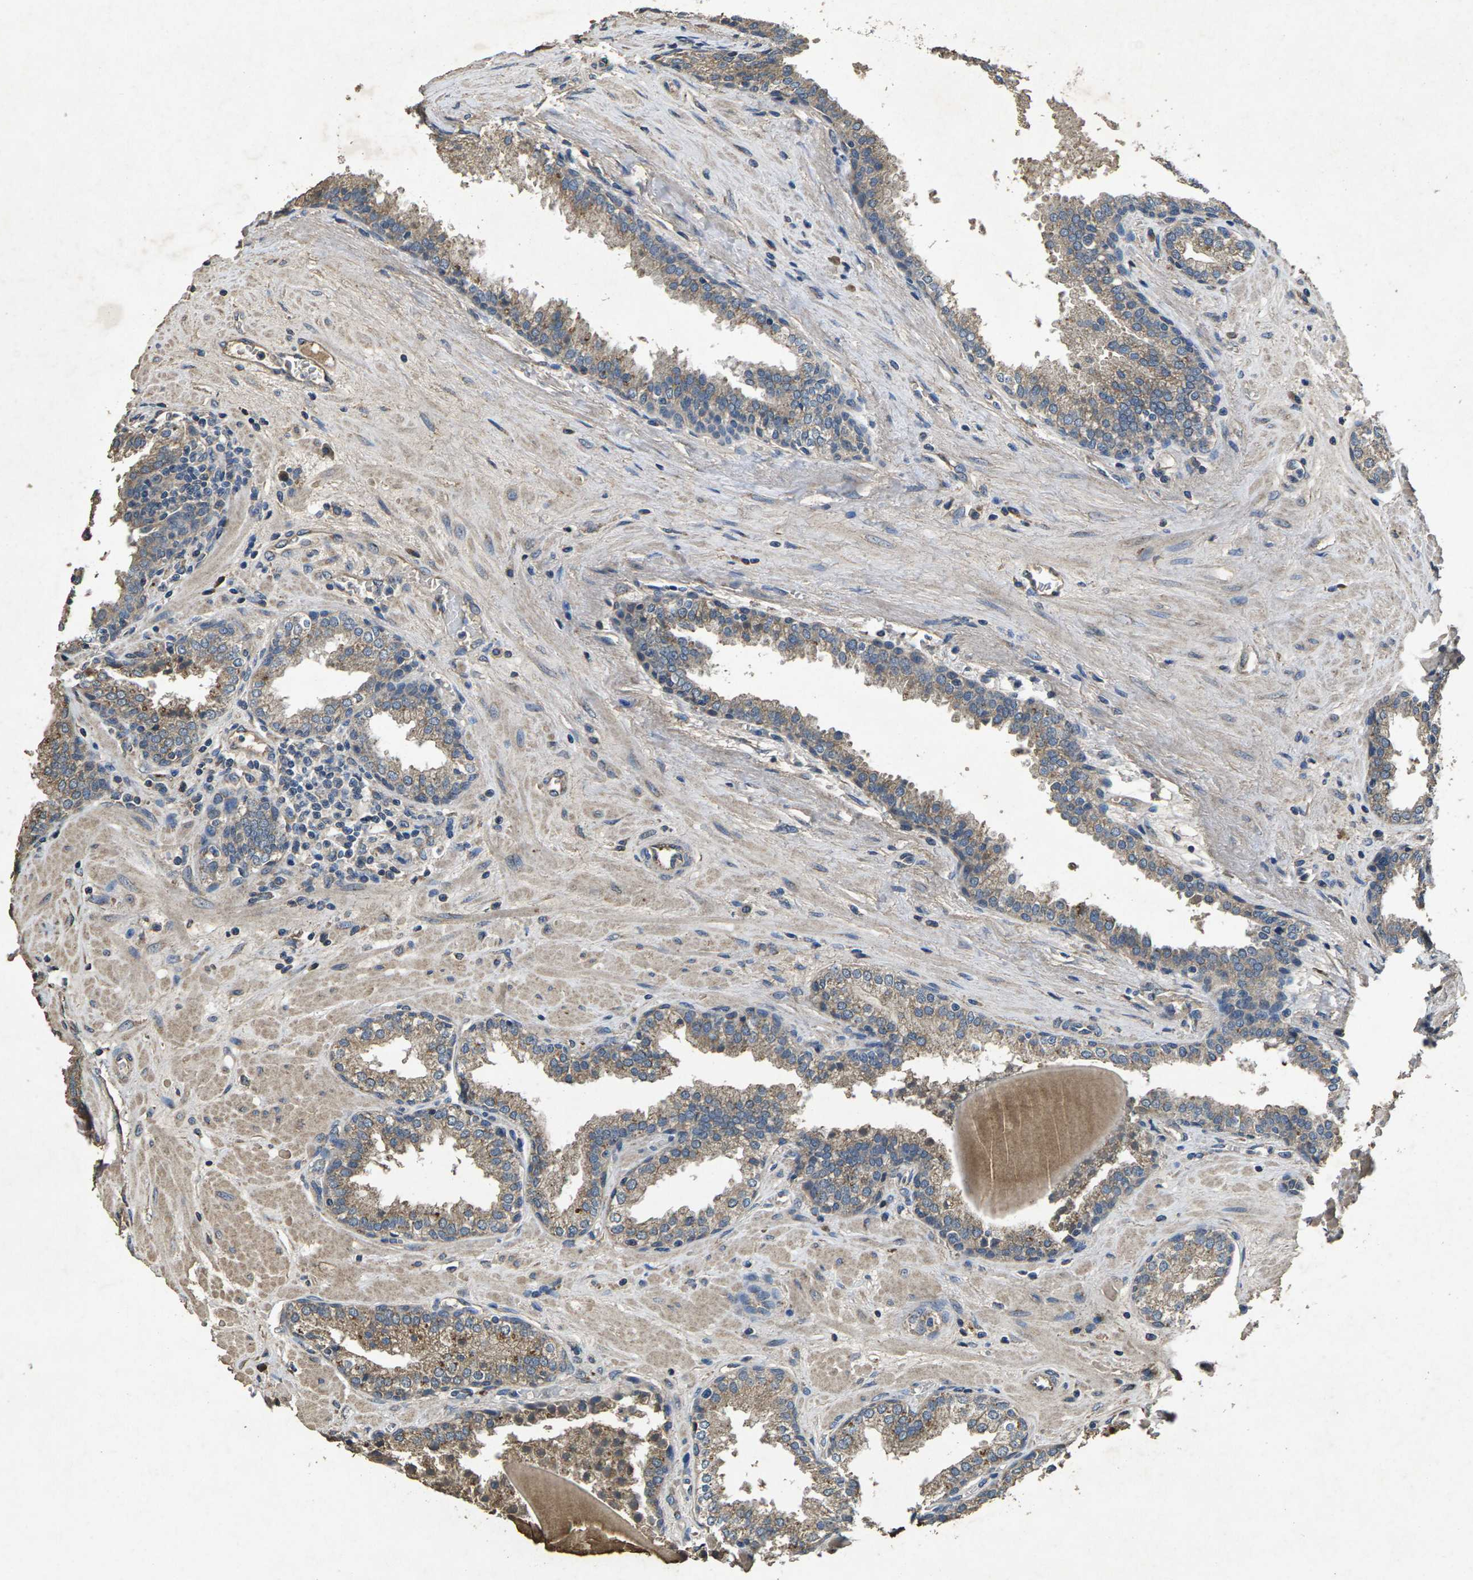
{"staining": {"intensity": "moderate", "quantity": ">75%", "location": "cytoplasmic/membranous"}, "tissue": "prostate", "cell_type": "Glandular cells", "image_type": "normal", "snomed": [{"axis": "morphology", "description": "Normal tissue, NOS"}, {"axis": "topography", "description": "Prostate"}], "caption": "High-power microscopy captured an immunohistochemistry image of unremarkable prostate, revealing moderate cytoplasmic/membranous expression in about >75% of glandular cells.", "gene": "B4GAT1", "patient": {"sex": "male", "age": 51}}